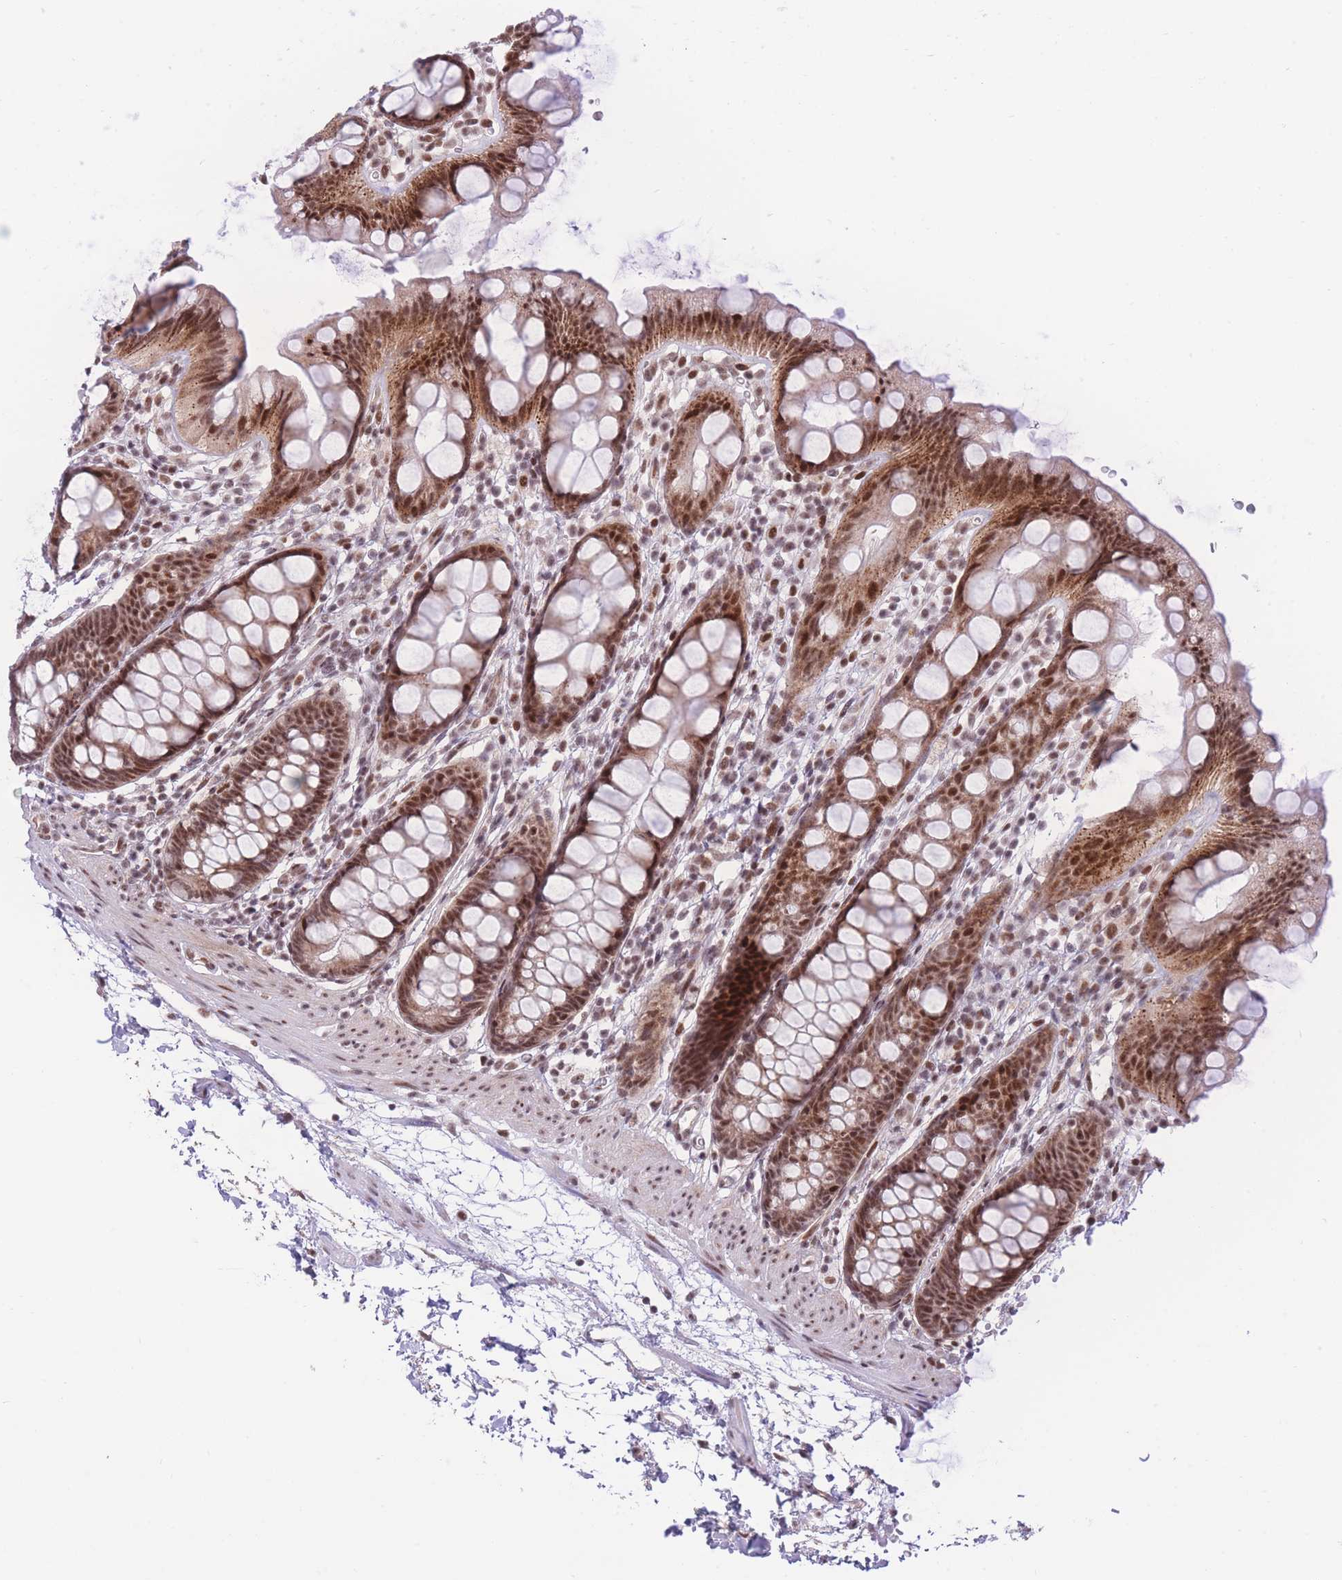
{"staining": {"intensity": "strong", "quantity": ">75%", "location": "cytoplasmic/membranous,nuclear"}, "tissue": "rectum", "cell_type": "Glandular cells", "image_type": "normal", "snomed": [{"axis": "morphology", "description": "Normal tissue, NOS"}, {"axis": "topography", "description": "Rectum"}], "caption": "IHC (DAB) staining of normal human rectum displays strong cytoplasmic/membranous,nuclear protein staining in approximately >75% of glandular cells. The staining was performed using DAB (3,3'-diaminobenzidine), with brown indicating positive protein expression. Nuclei are stained blue with hematoxylin.", "gene": "PCIF1", "patient": {"sex": "female", "age": 65}}